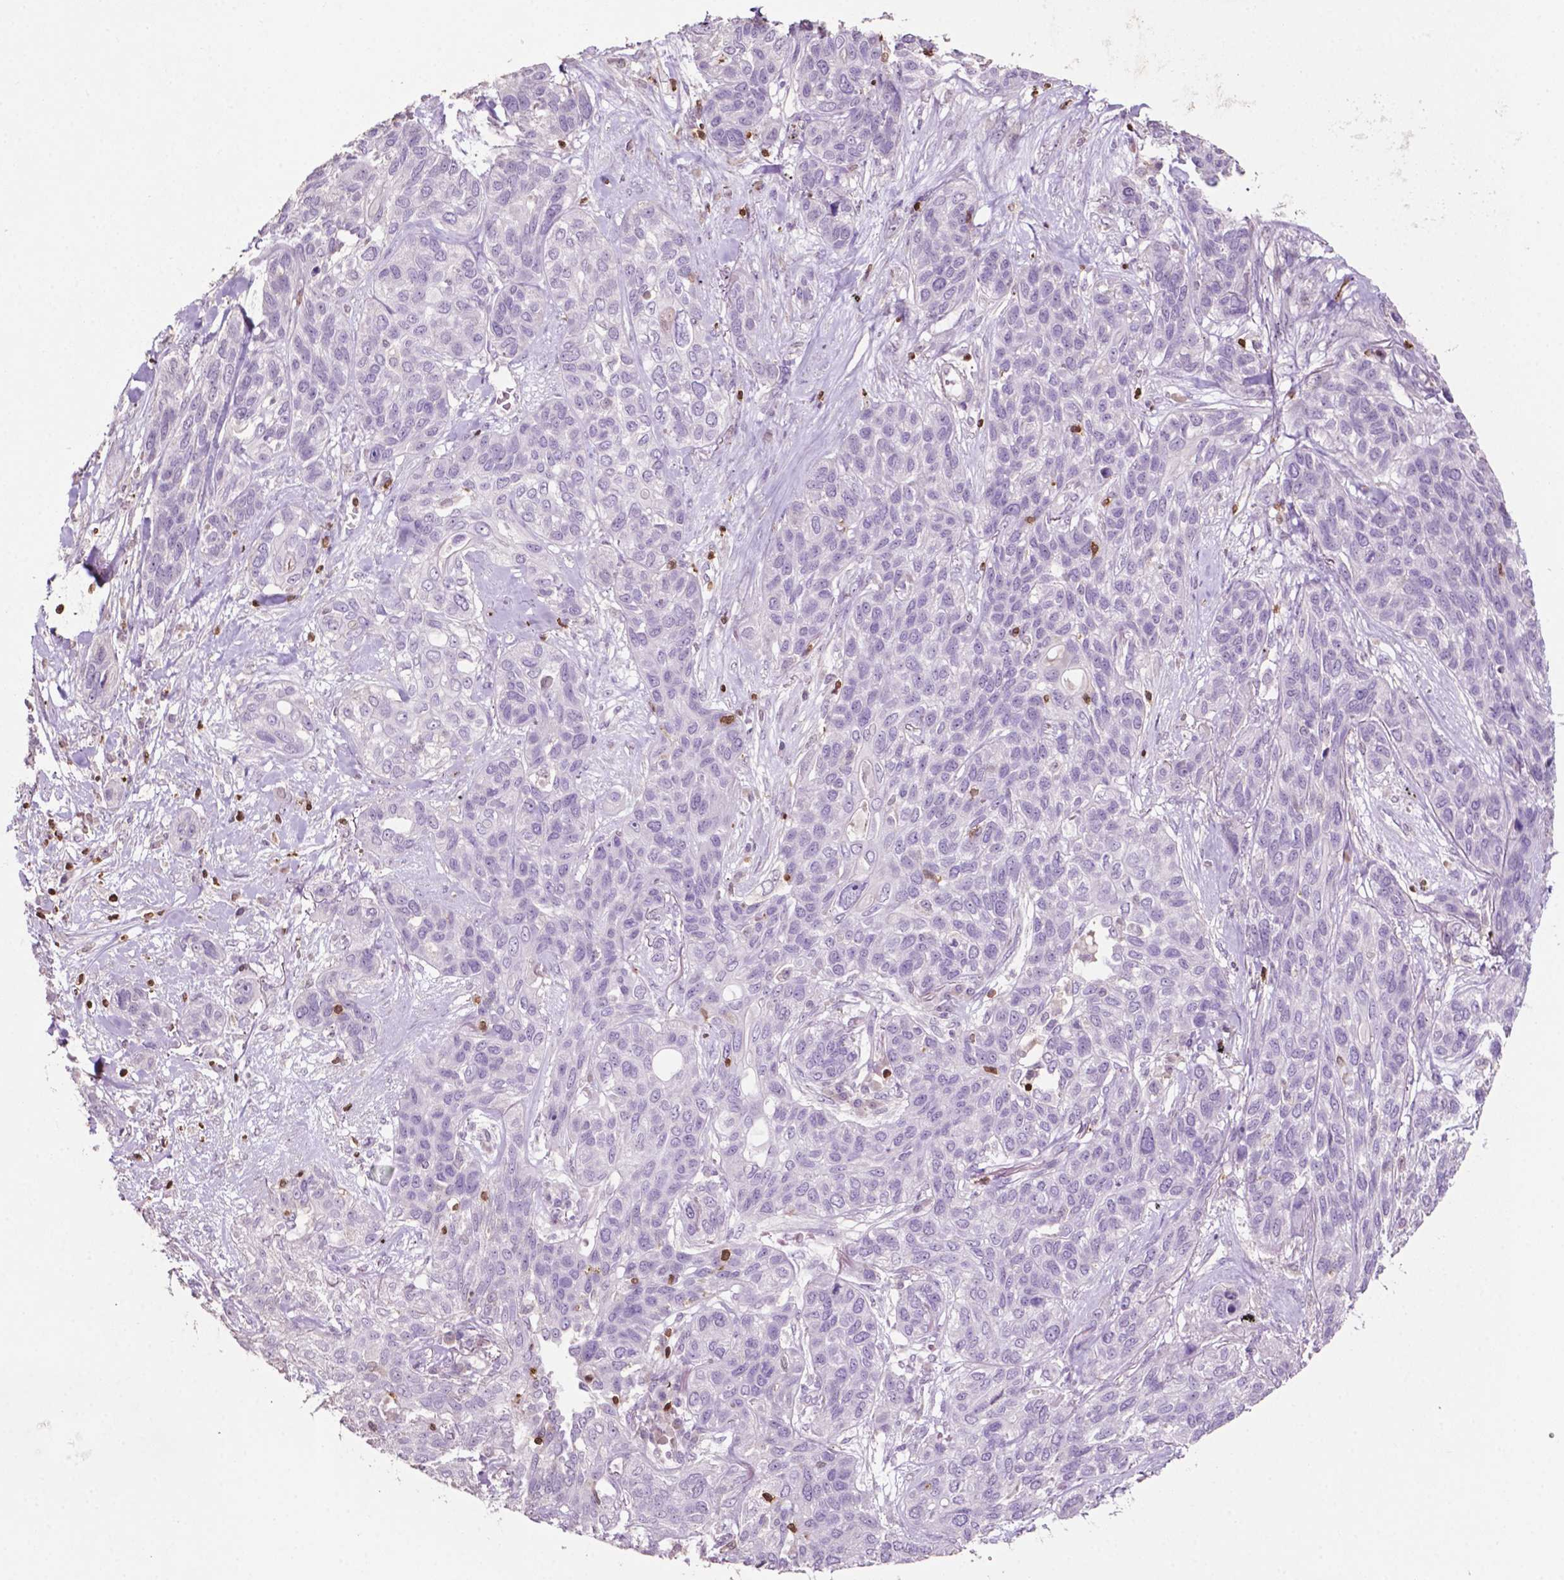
{"staining": {"intensity": "negative", "quantity": "none", "location": "none"}, "tissue": "lung cancer", "cell_type": "Tumor cells", "image_type": "cancer", "snomed": [{"axis": "morphology", "description": "Squamous cell carcinoma, NOS"}, {"axis": "topography", "description": "Lung"}], "caption": "IHC of human squamous cell carcinoma (lung) reveals no expression in tumor cells. The staining is performed using DAB brown chromogen with nuclei counter-stained in using hematoxylin.", "gene": "TBC1D10C", "patient": {"sex": "female", "age": 70}}